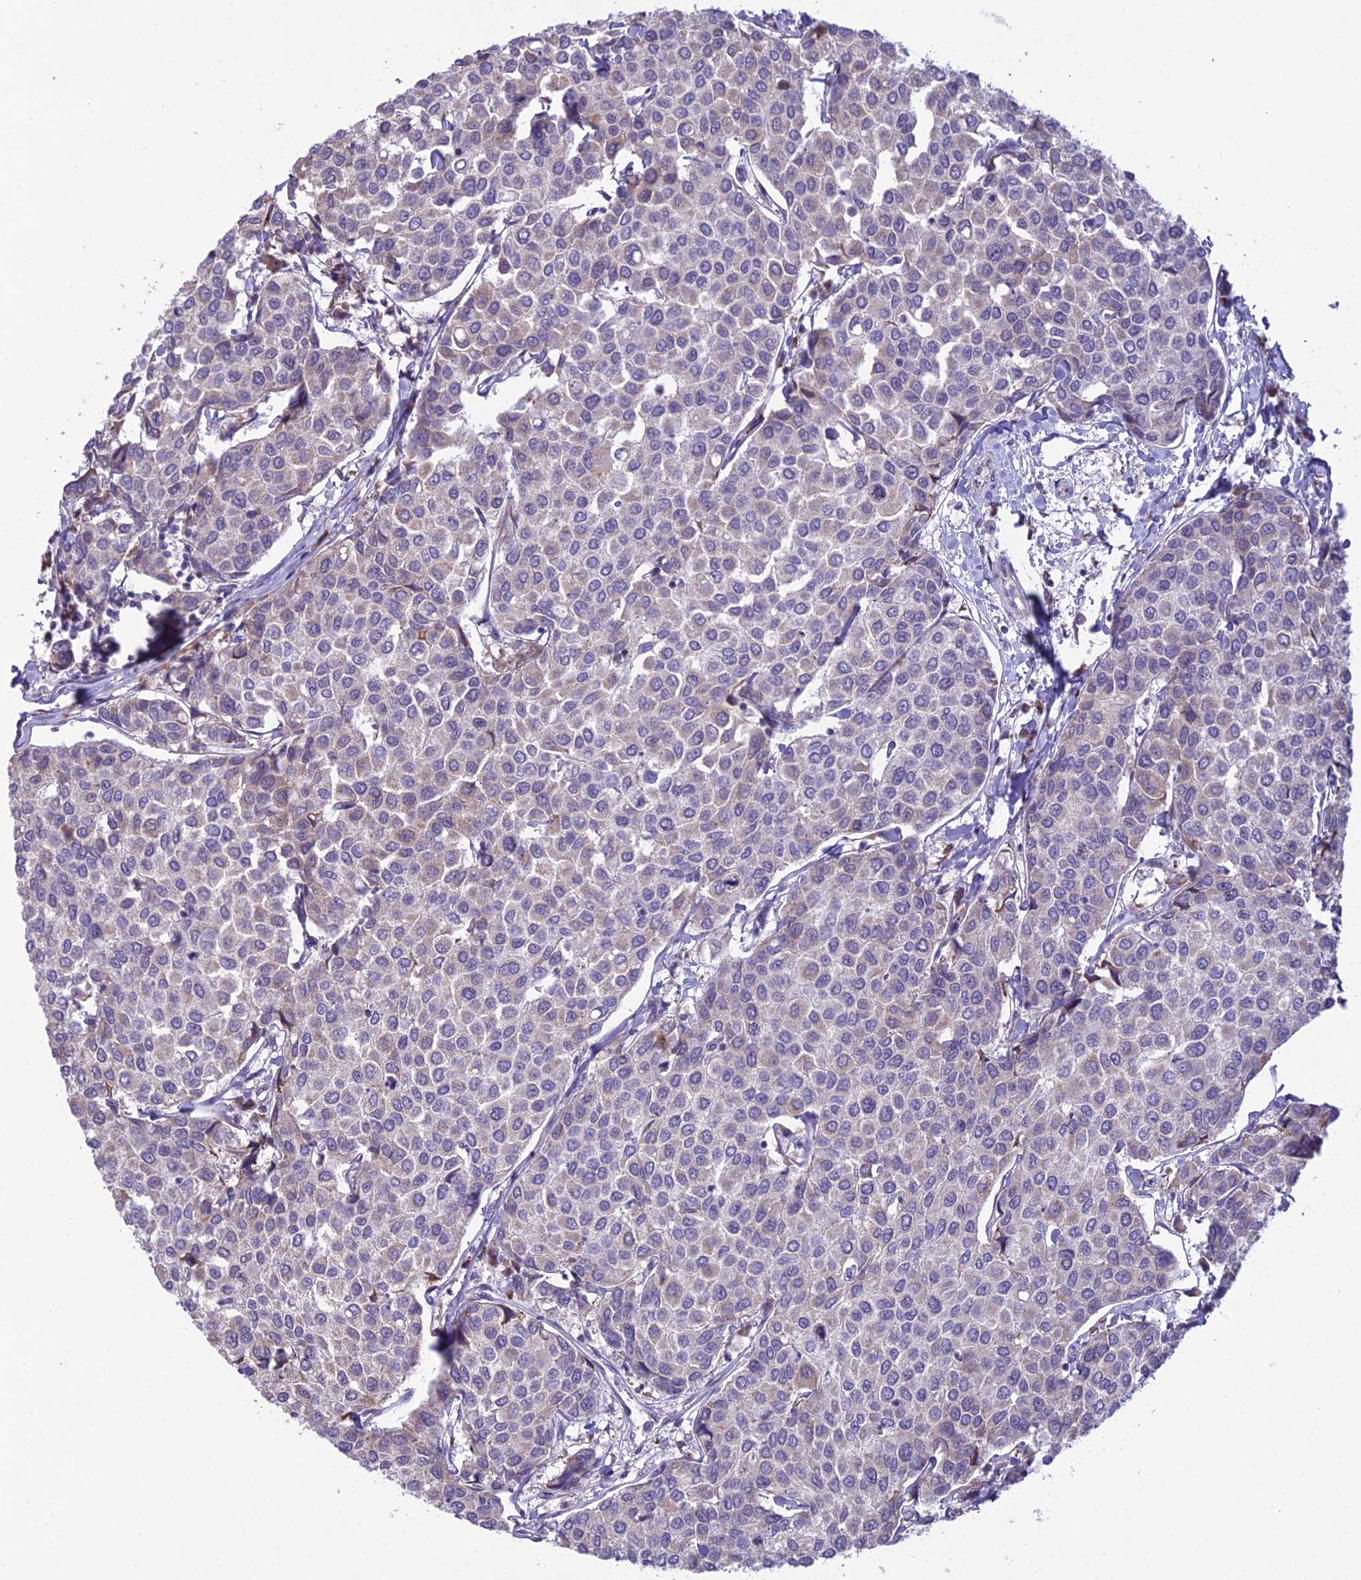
{"staining": {"intensity": "weak", "quantity": "<25%", "location": "cytoplasmic/membranous"}, "tissue": "breast cancer", "cell_type": "Tumor cells", "image_type": "cancer", "snomed": [{"axis": "morphology", "description": "Duct carcinoma"}, {"axis": "topography", "description": "Breast"}], "caption": "This is an immunohistochemistry histopathology image of human breast infiltrating ductal carcinoma. There is no expression in tumor cells.", "gene": "RPS26", "patient": {"sex": "female", "age": 55}}